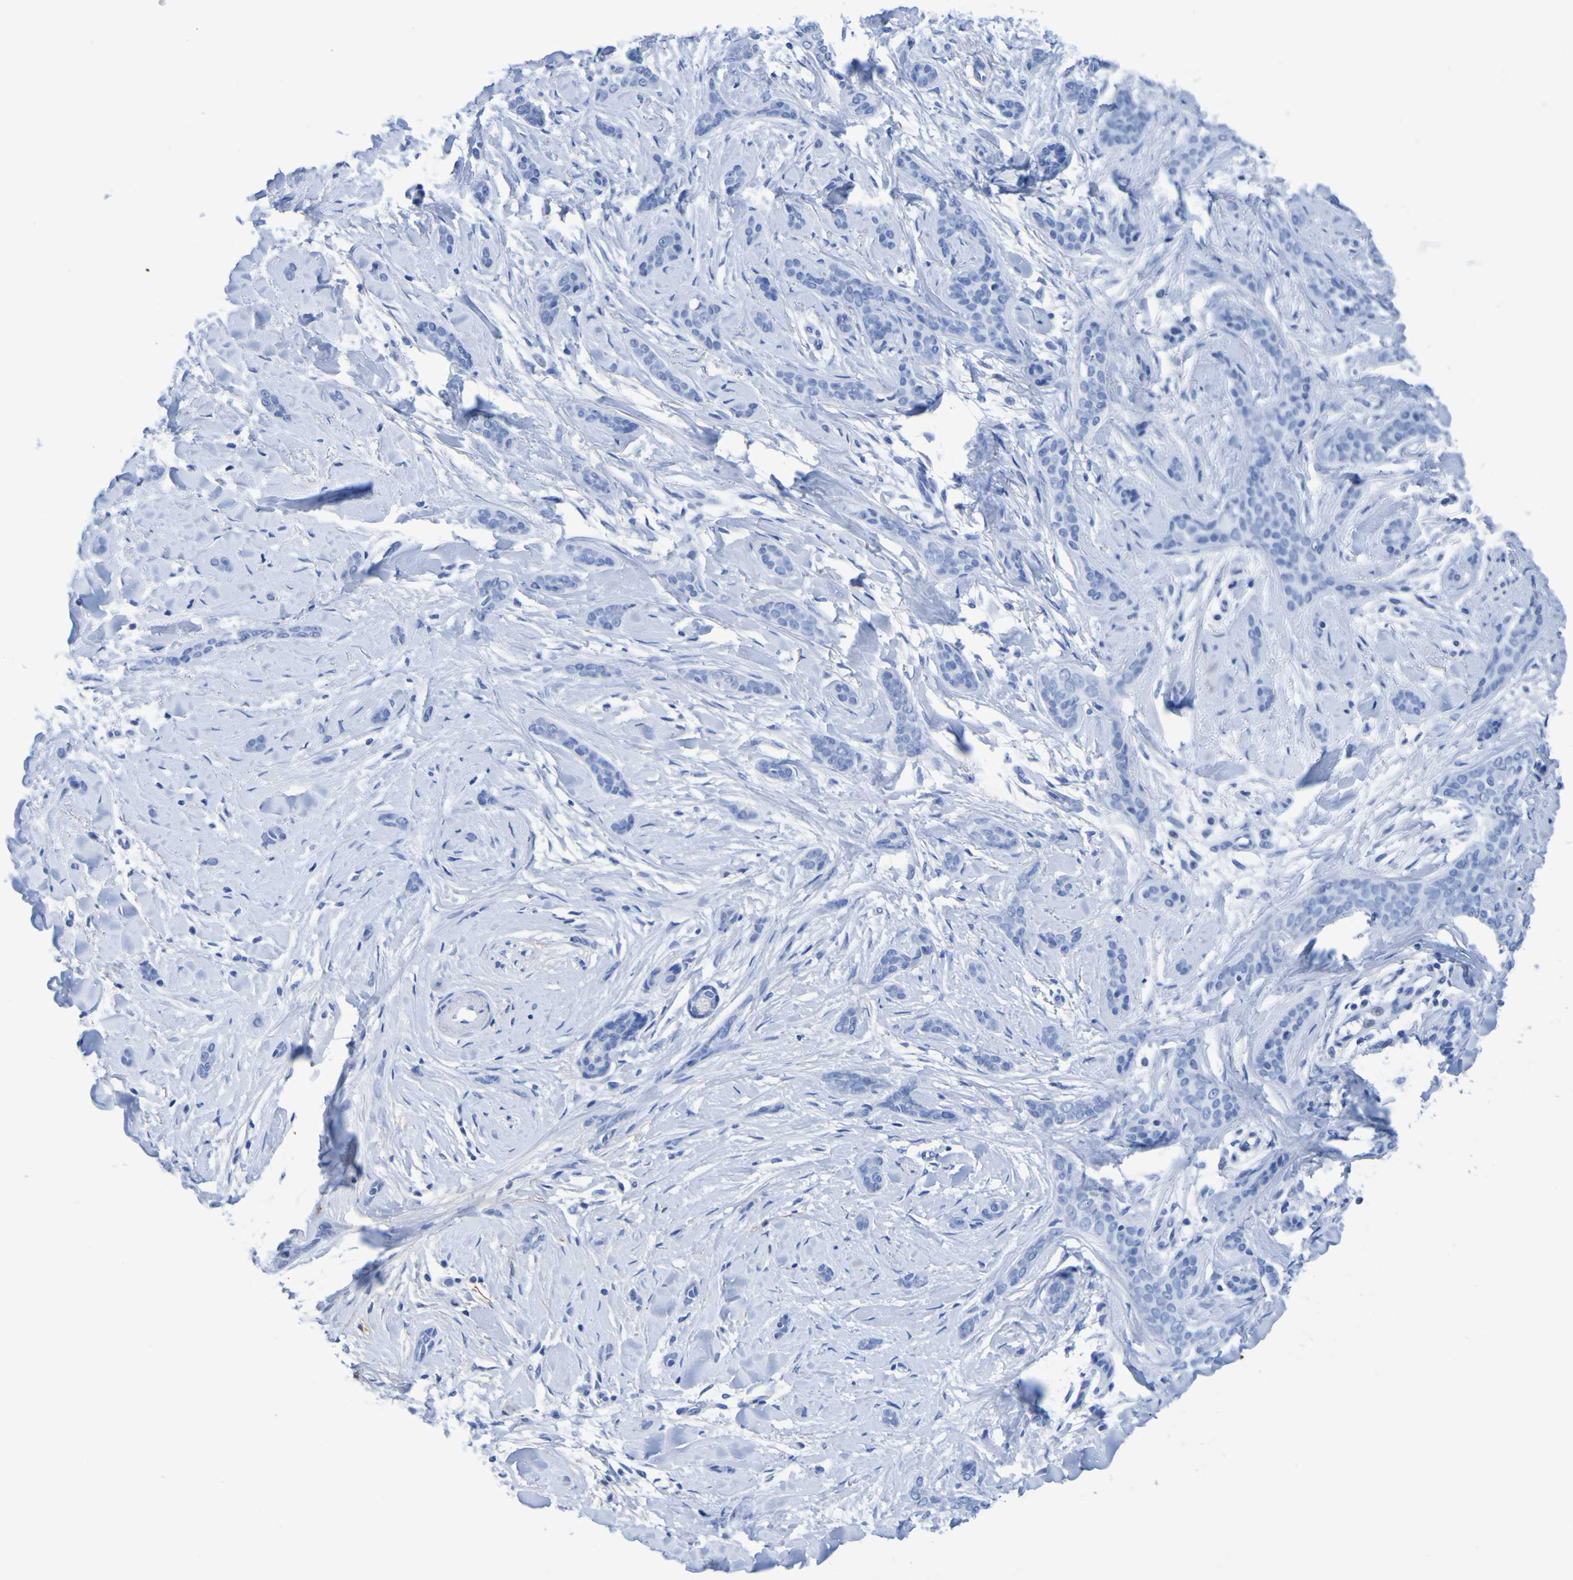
{"staining": {"intensity": "negative", "quantity": "none", "location": "none"}, "tissue": "skin cancer", "cell_type": "Tumor cells", "image_type": "cancer", "snomed": [{"axis": "morphology", "description": "Basal cell carcinoma"}, {"axis": "morphology", "description": "Adnexal tumor, benign"}, {"axis": "topography", "description": "Skin"}], "caption": "A histopathology image of human basal cell carcinoma (skin) is negative for staining in tumor cells. (DAB immunohistochemistry visualized using brightfield microscopy, high magnification).", "gene": "DPEP1", "patient": {"sex": "female", "age": 42}}